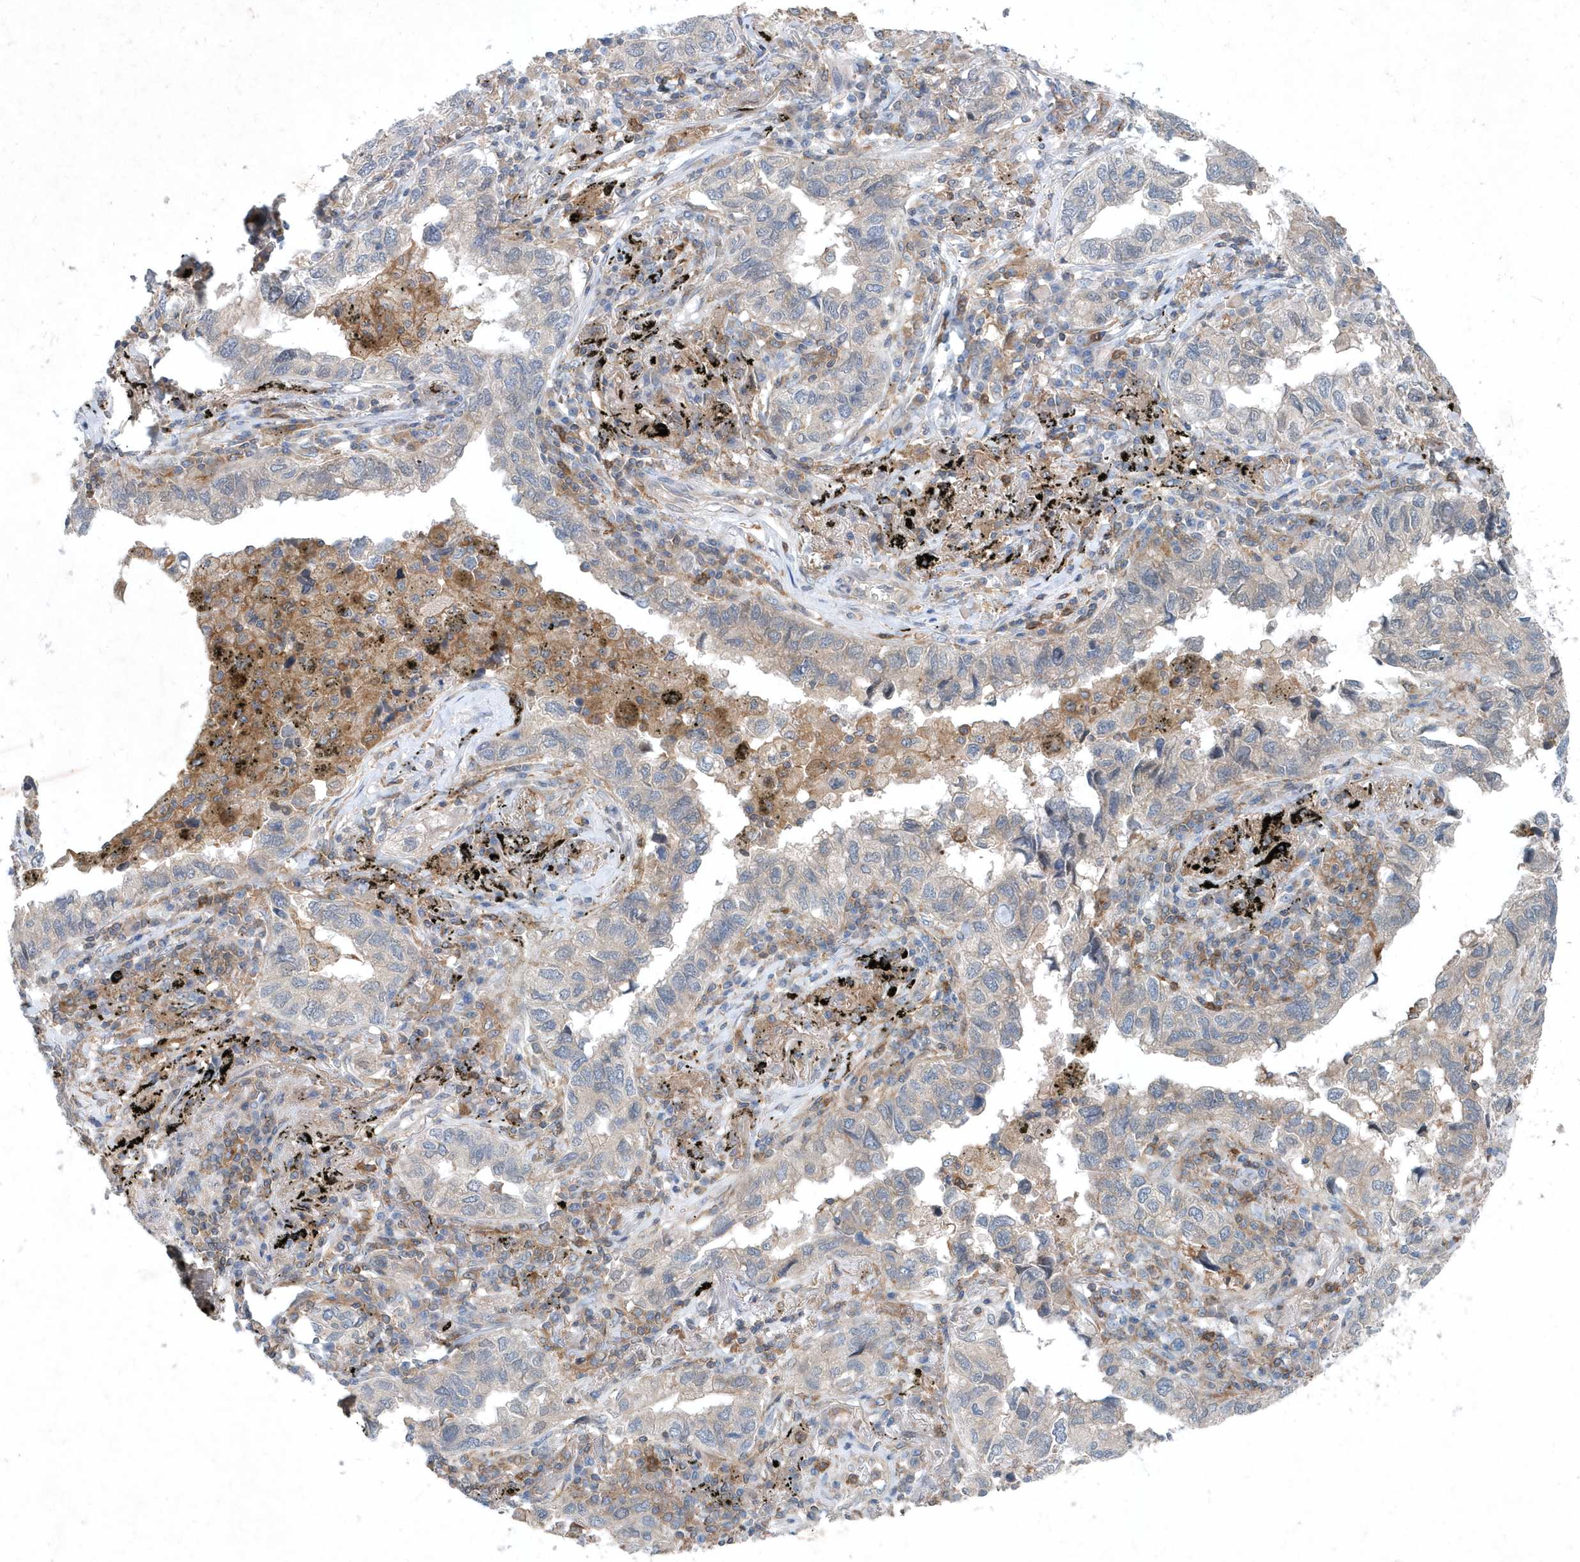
{"staining": {"intensity": "negative", "quantity": "none", "location": "none"}, "tissue": "lung cancer", "cell_type": "Tumor cells", "image_type": "cancer", "snomed": [{"axis": "morphology", "description": "Adenocarcinoma, NOS"}, {"axis": "topography", "description": "Lung"}], "caption": "Tumor cells are negative for brown protein staining in lung adenocarcinoma.", "gene": "P2RY10", "patient": {"sex": "male", "age": 65}}